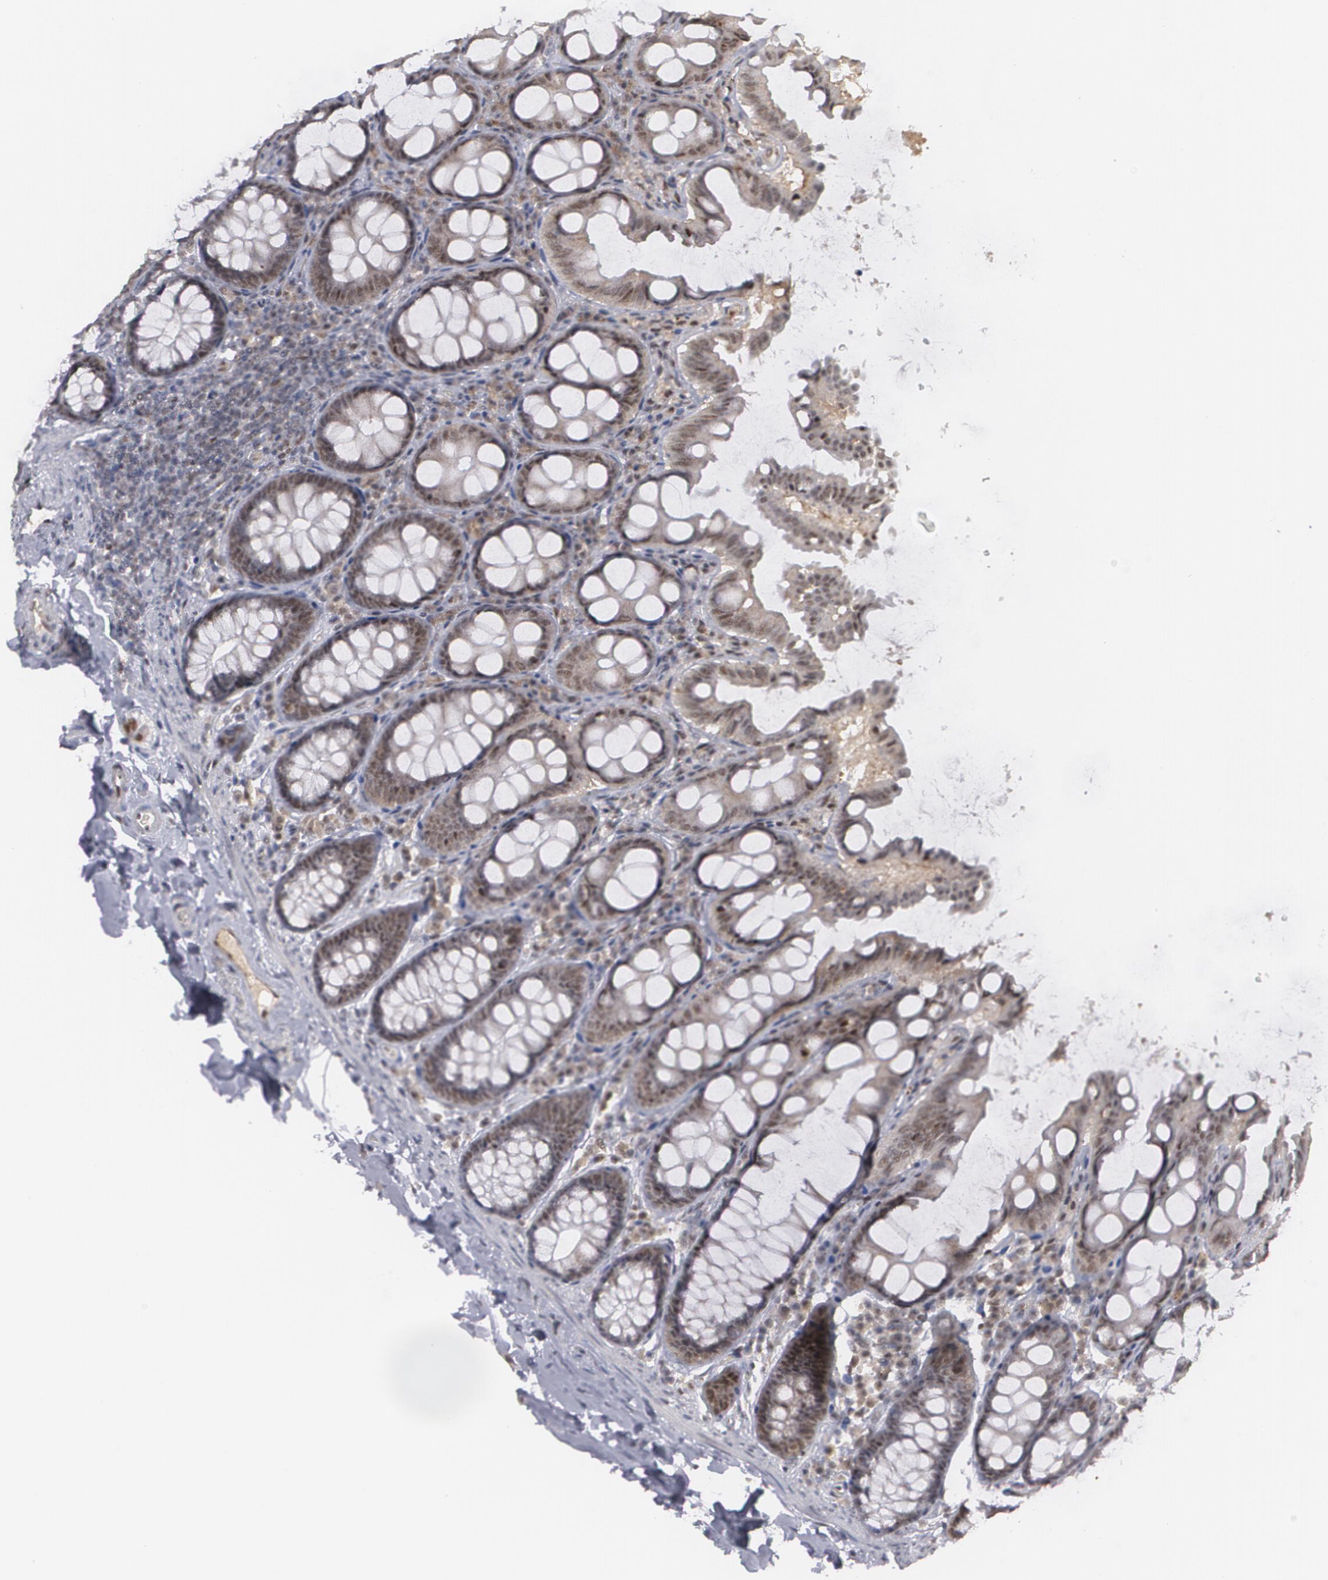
{"staining": {"intensity": "negative", "quantity": "none", "location": "none"}, "tissue": "colon", "cell_type": "Endothelial cells", "image_type": "normal", "snomed": [{"axis": "morphology", "description": "Normal tissue, NOS"}, {"axis": "topography", "description": "Colon"}], "caption": "A histopathology image of human colon is negative for staining in endothelial cells. (Immunohistochemistry (ihc), brightfield microscopy, high magnification).", "gene": "INTS6L", "patient": {"sex": "female", "age": 61}}